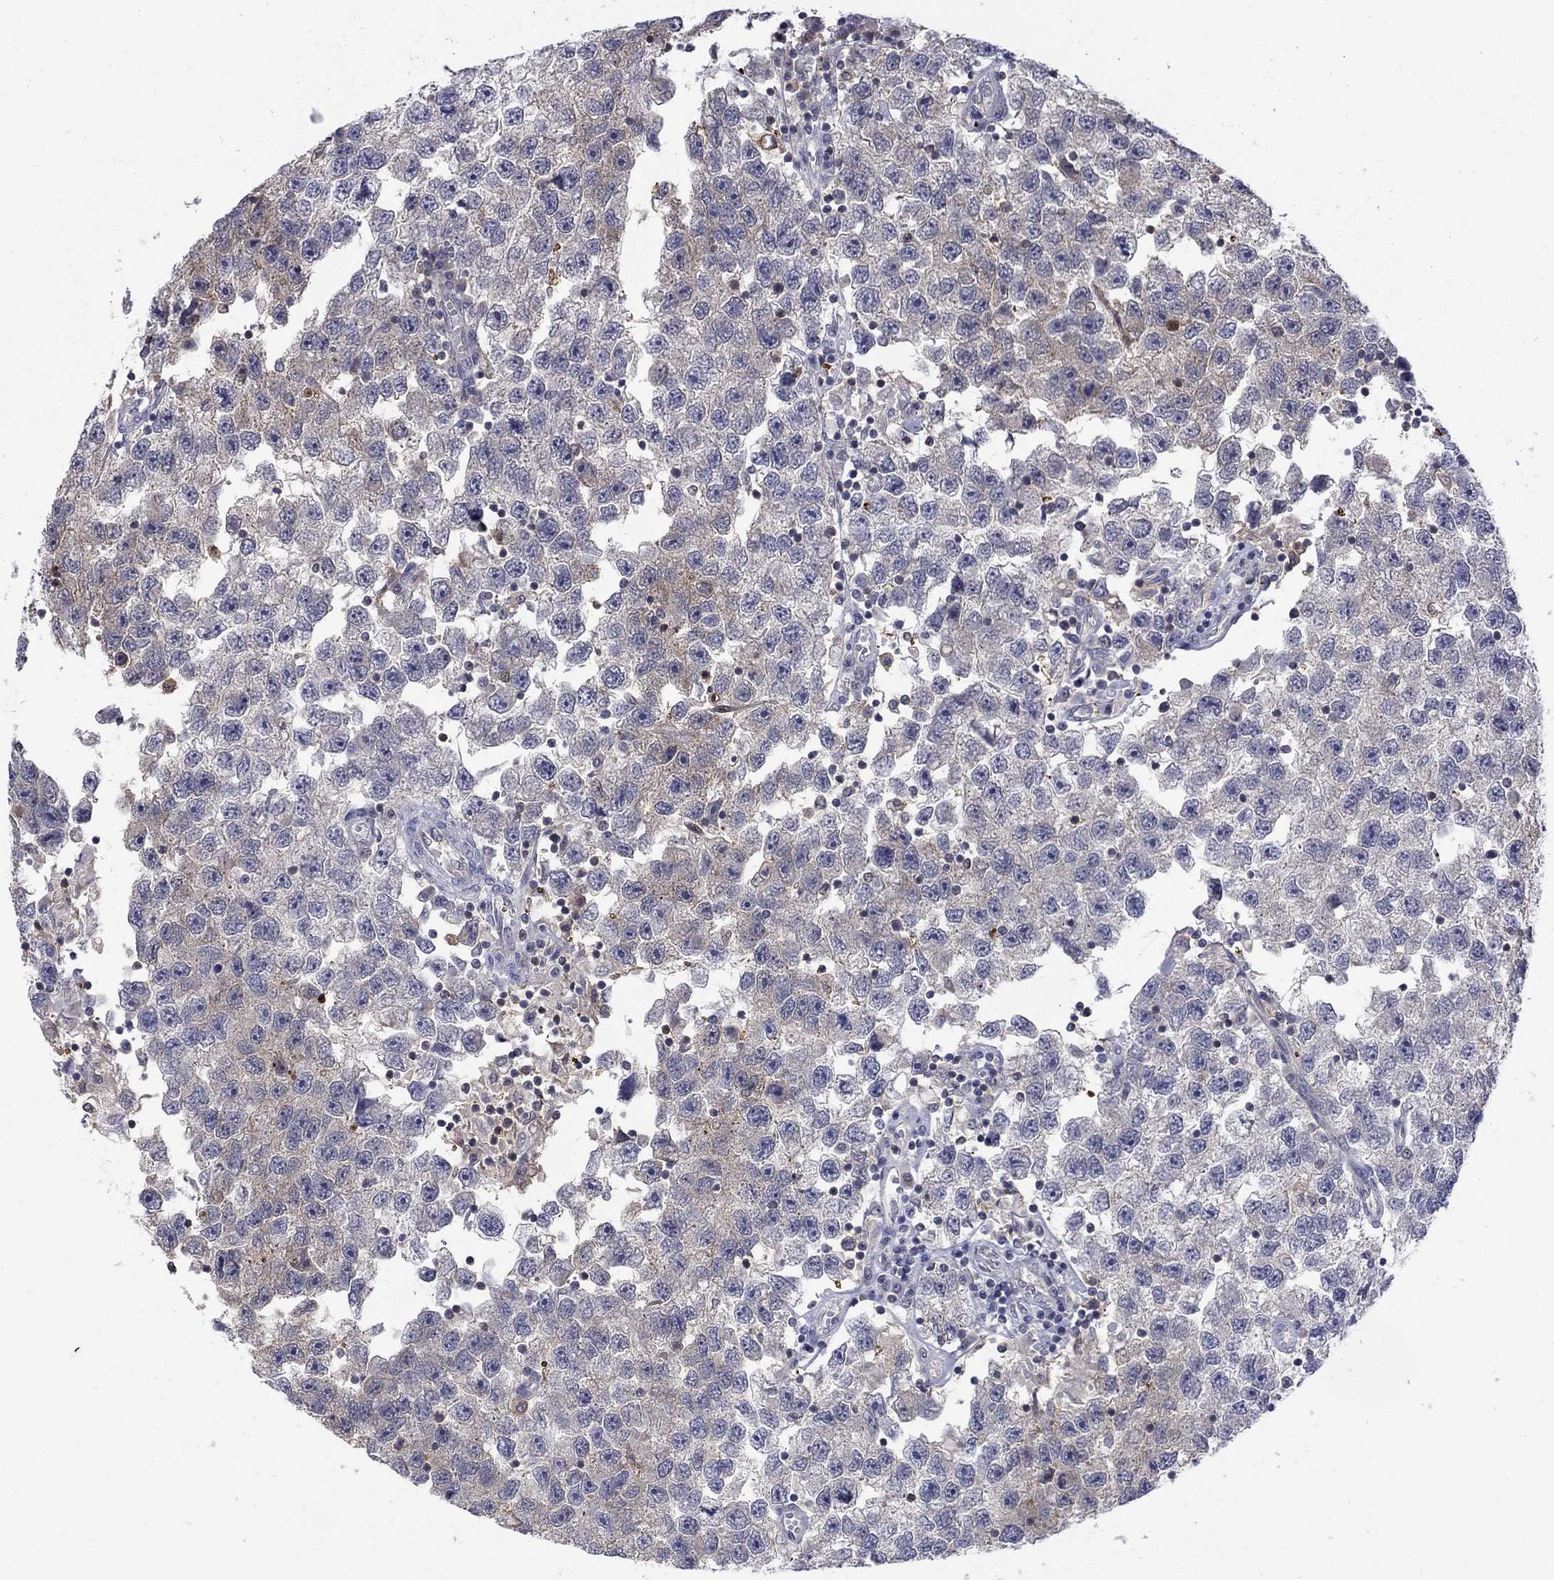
{"staining": {"intensity": "negative", "quantity": "none", "location": "none"}, "tissue": "testis cancer", "cell_type": "Tumor cells", "image_type": "cancer", "snomed": [{"axis": "morphology", "description": "Seminoma, NOS"}, {"axis": "topography", "description": "Testis"}], "caption": "The photomicrograph demonstrates no significant staining in tumor cells of seminoma (testis).", "gene": "HKDC1", "patient": {"sex": "male", "age": 26}}